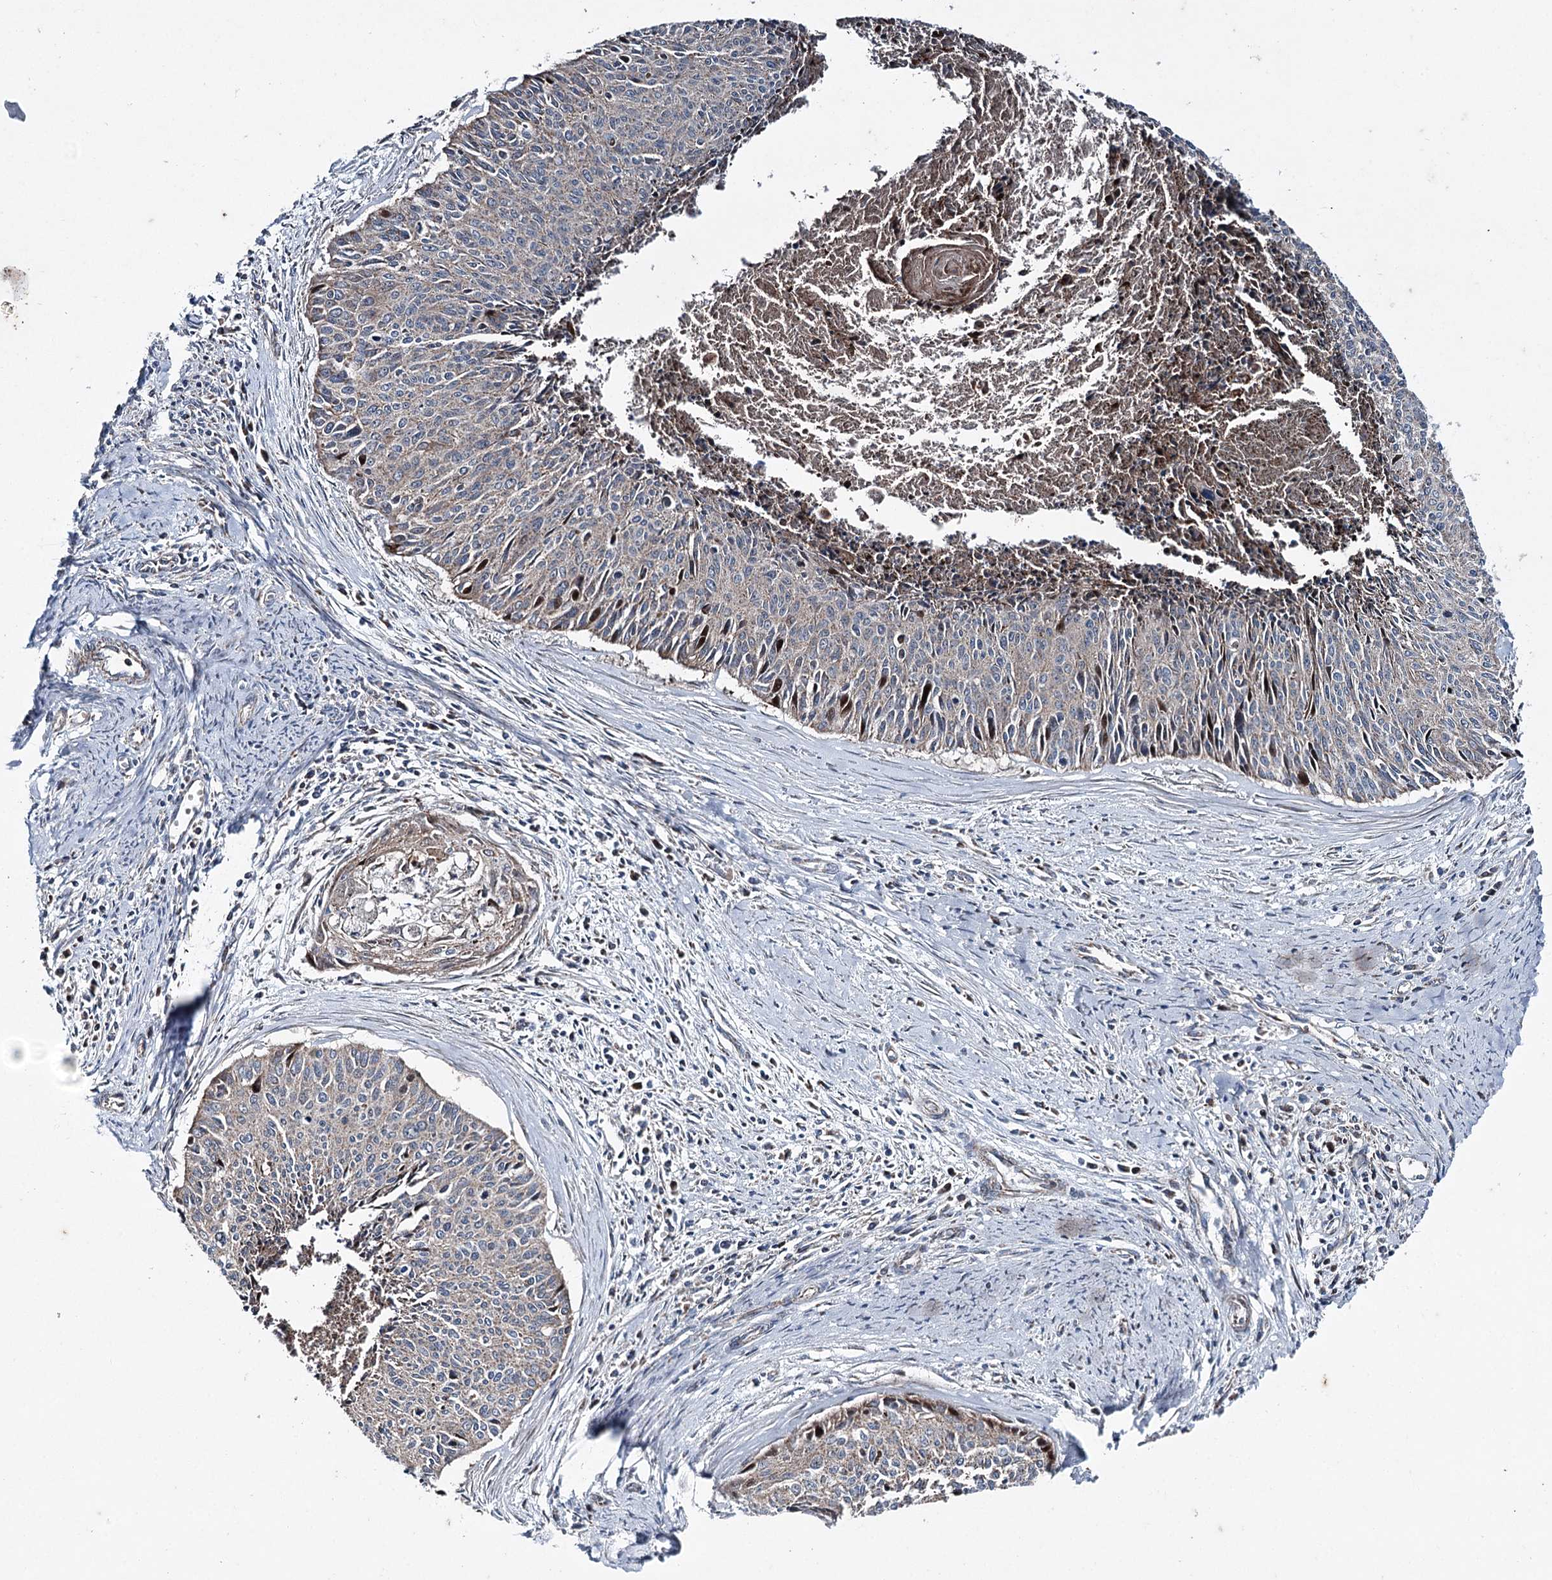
{"staining": {"intensity": "weak", "quantity": ">75%", "location": "cytoplasmic/membranous"}, "tissue": "cervical cancer", "cell_type": "Tumor cells", "image_type": "cancer", "snomed": [{"axis": "morphology", "description": "Squamous cell carcinoma, NOS"}, {"axis": "topography", "description": "Cervix"}], "caption": "The image exhibits a brown stain indicating the presence of a protein in the cytoplasmic/membranous of tumor cells in cervical cancer (squamous cell carcinoma).", "gene": "UCN3", "patient": {"sex": "female", "age": 55}}